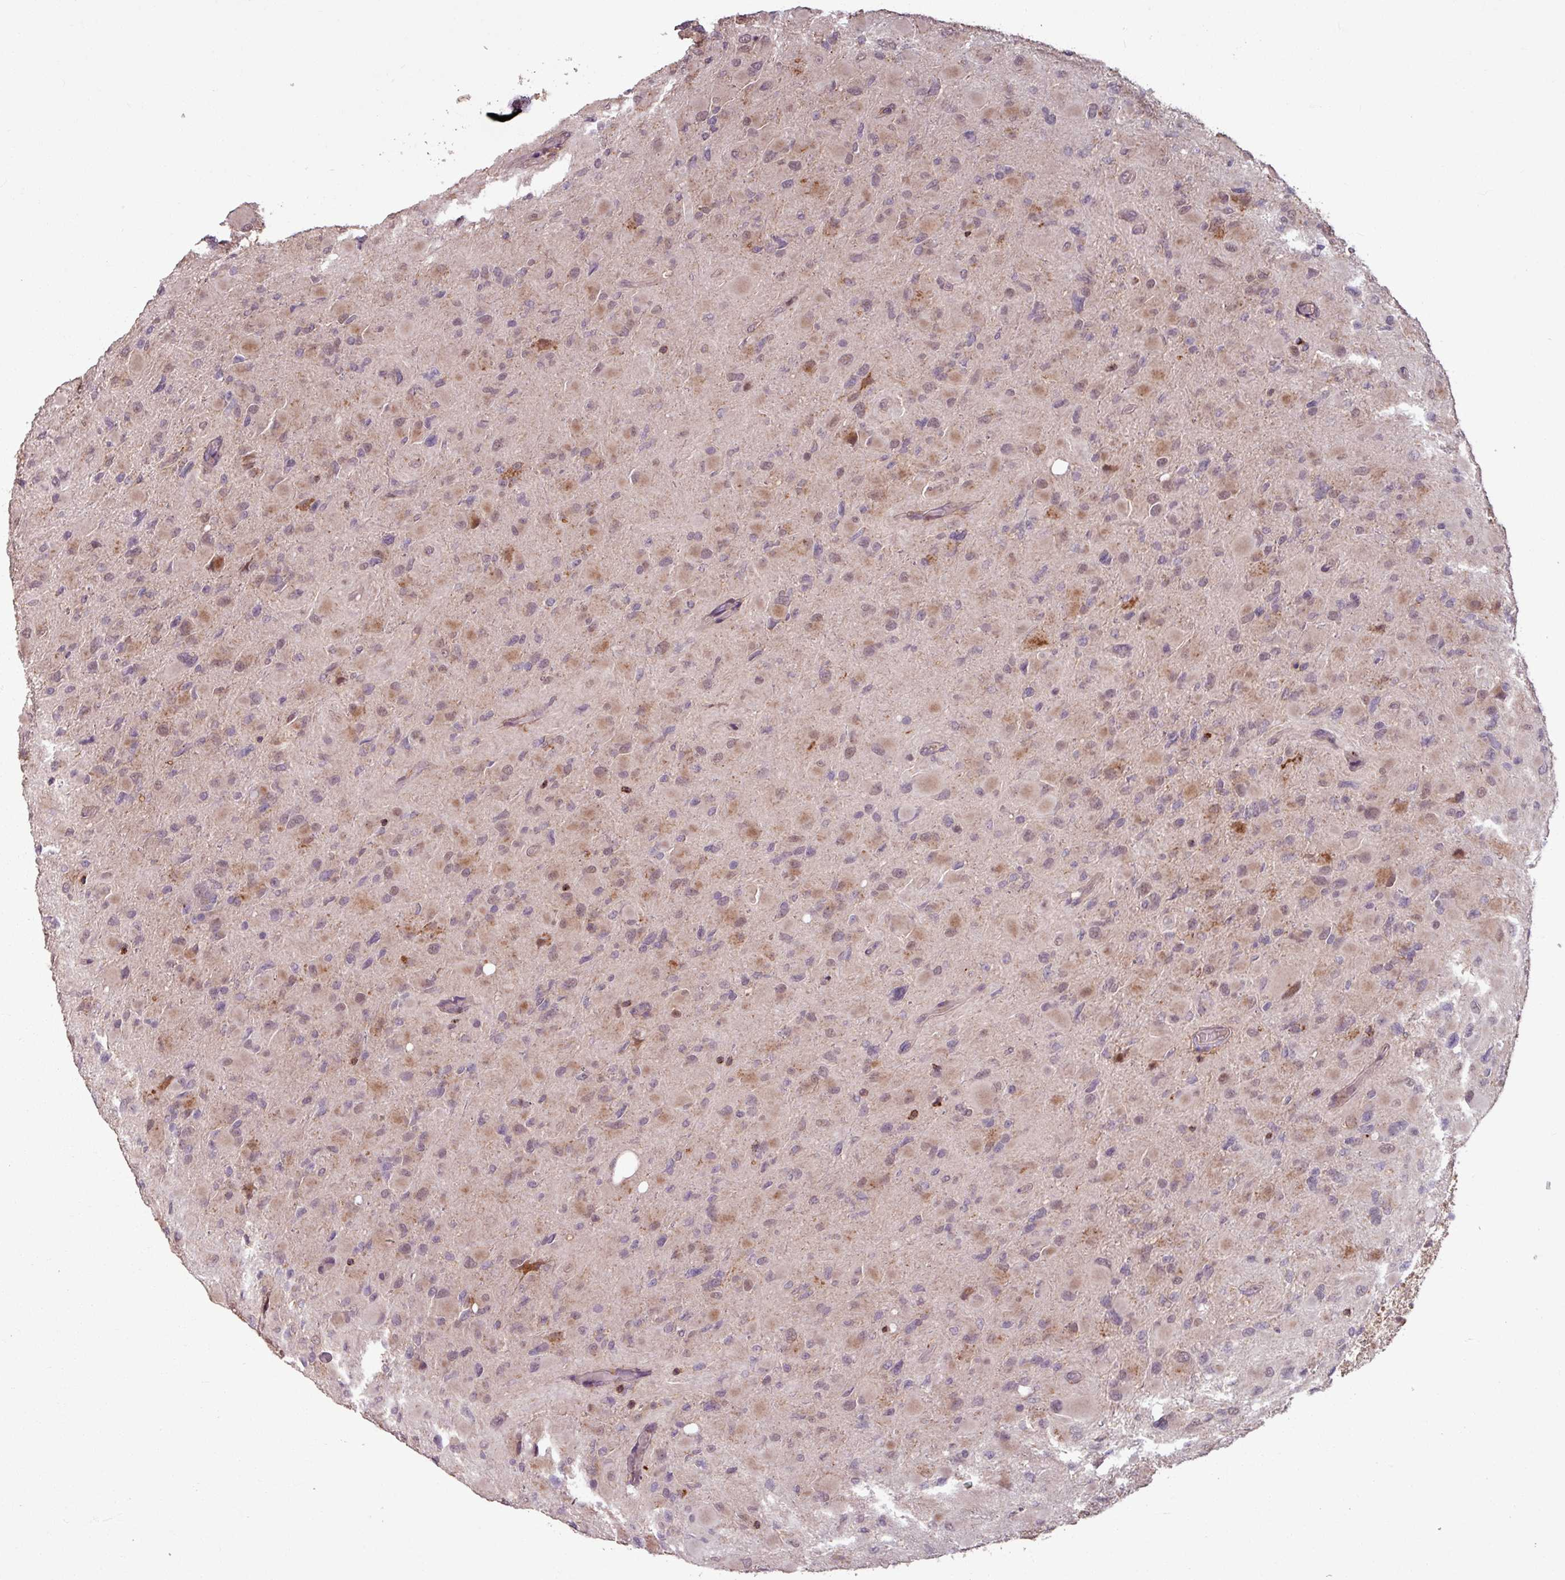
{"staining": {"intensity": "weak", "quantity": "25%-75%", "location": "cytoplasmic/membranous,nuclear"}, "tissue": "glioma", "cell_type": "Tumor cells", "image_type": "cancer", "snomed": [{"axis": "morphology", "description": "Glioma, malignant, High grade"}, {"axis": "topography", "description": "Cerebral cortex"}], "caption": "Brown immunohistochemical staining in high-grade glioma (malignant) displays weak cytoplasmic/membranous and nuclear positivity in about 25%-75% of tumor cells.", "gene": "OR6B1", "patient": {"sex": "female", "age": 36}}